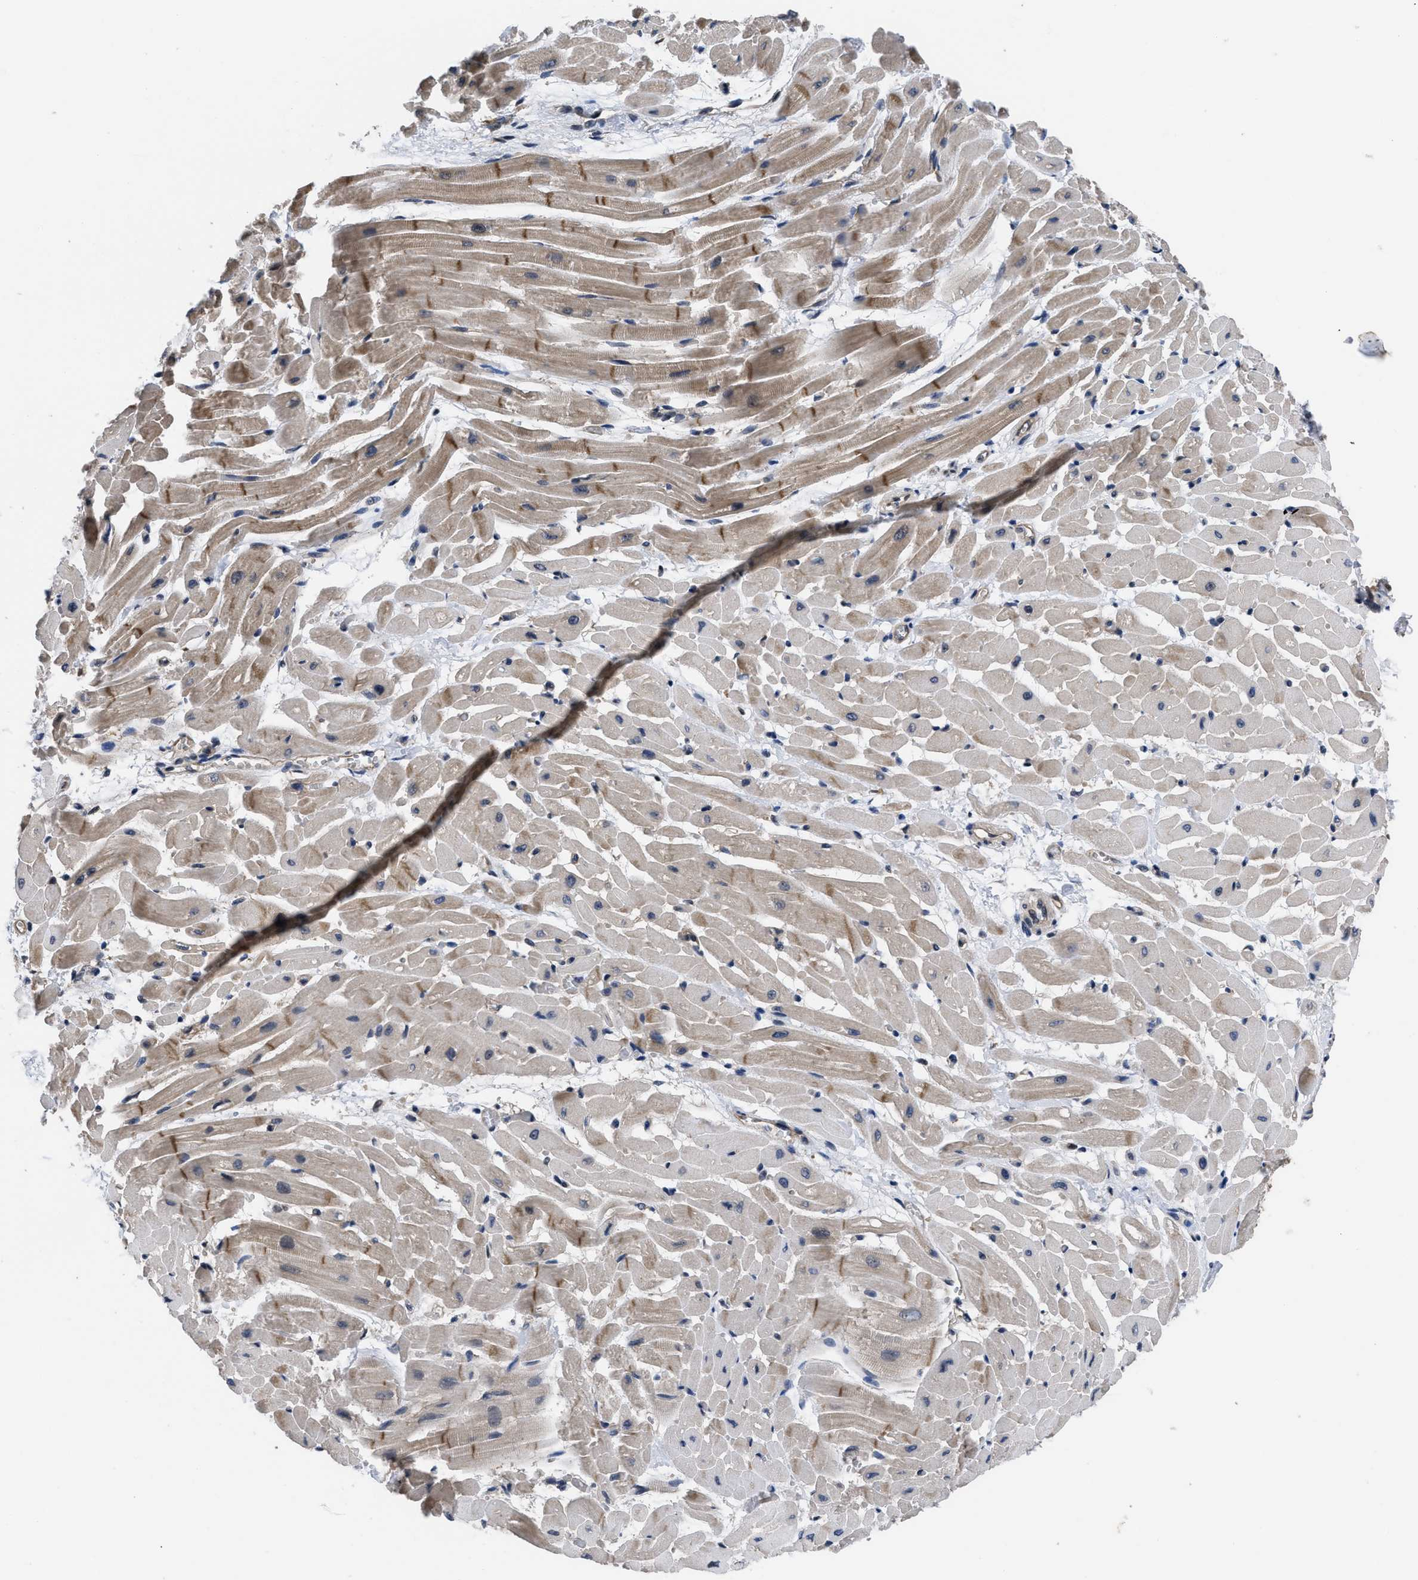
{"staining": {"intensity": "moderate", "quantity": "25%-75%", "location": "cytoplasmic/membranous"}, "tissue": "heart muscle", "cell_type": "Cardiomyocytes", "image_type": "normal", "snomed": [{"axis": "morphology", "description": "Normal tissue, NOS"}, {"axis": "topography", "description": "Heart"}], "caption": "Immunohistochemistry of normal human heart muscle demonstrates medium levels of moderate cytoplasmic/membranous positivity in about 25%-75% of cardiomyocytes. The protein is stained brown, and the nuclei are stained in blue (DAB (3,3'-diaminobenzidine) IHC with brightfield microscopy, high magnification).", "gene": "DNAJC14", "patient": {"sex": "male", "age": 45}}